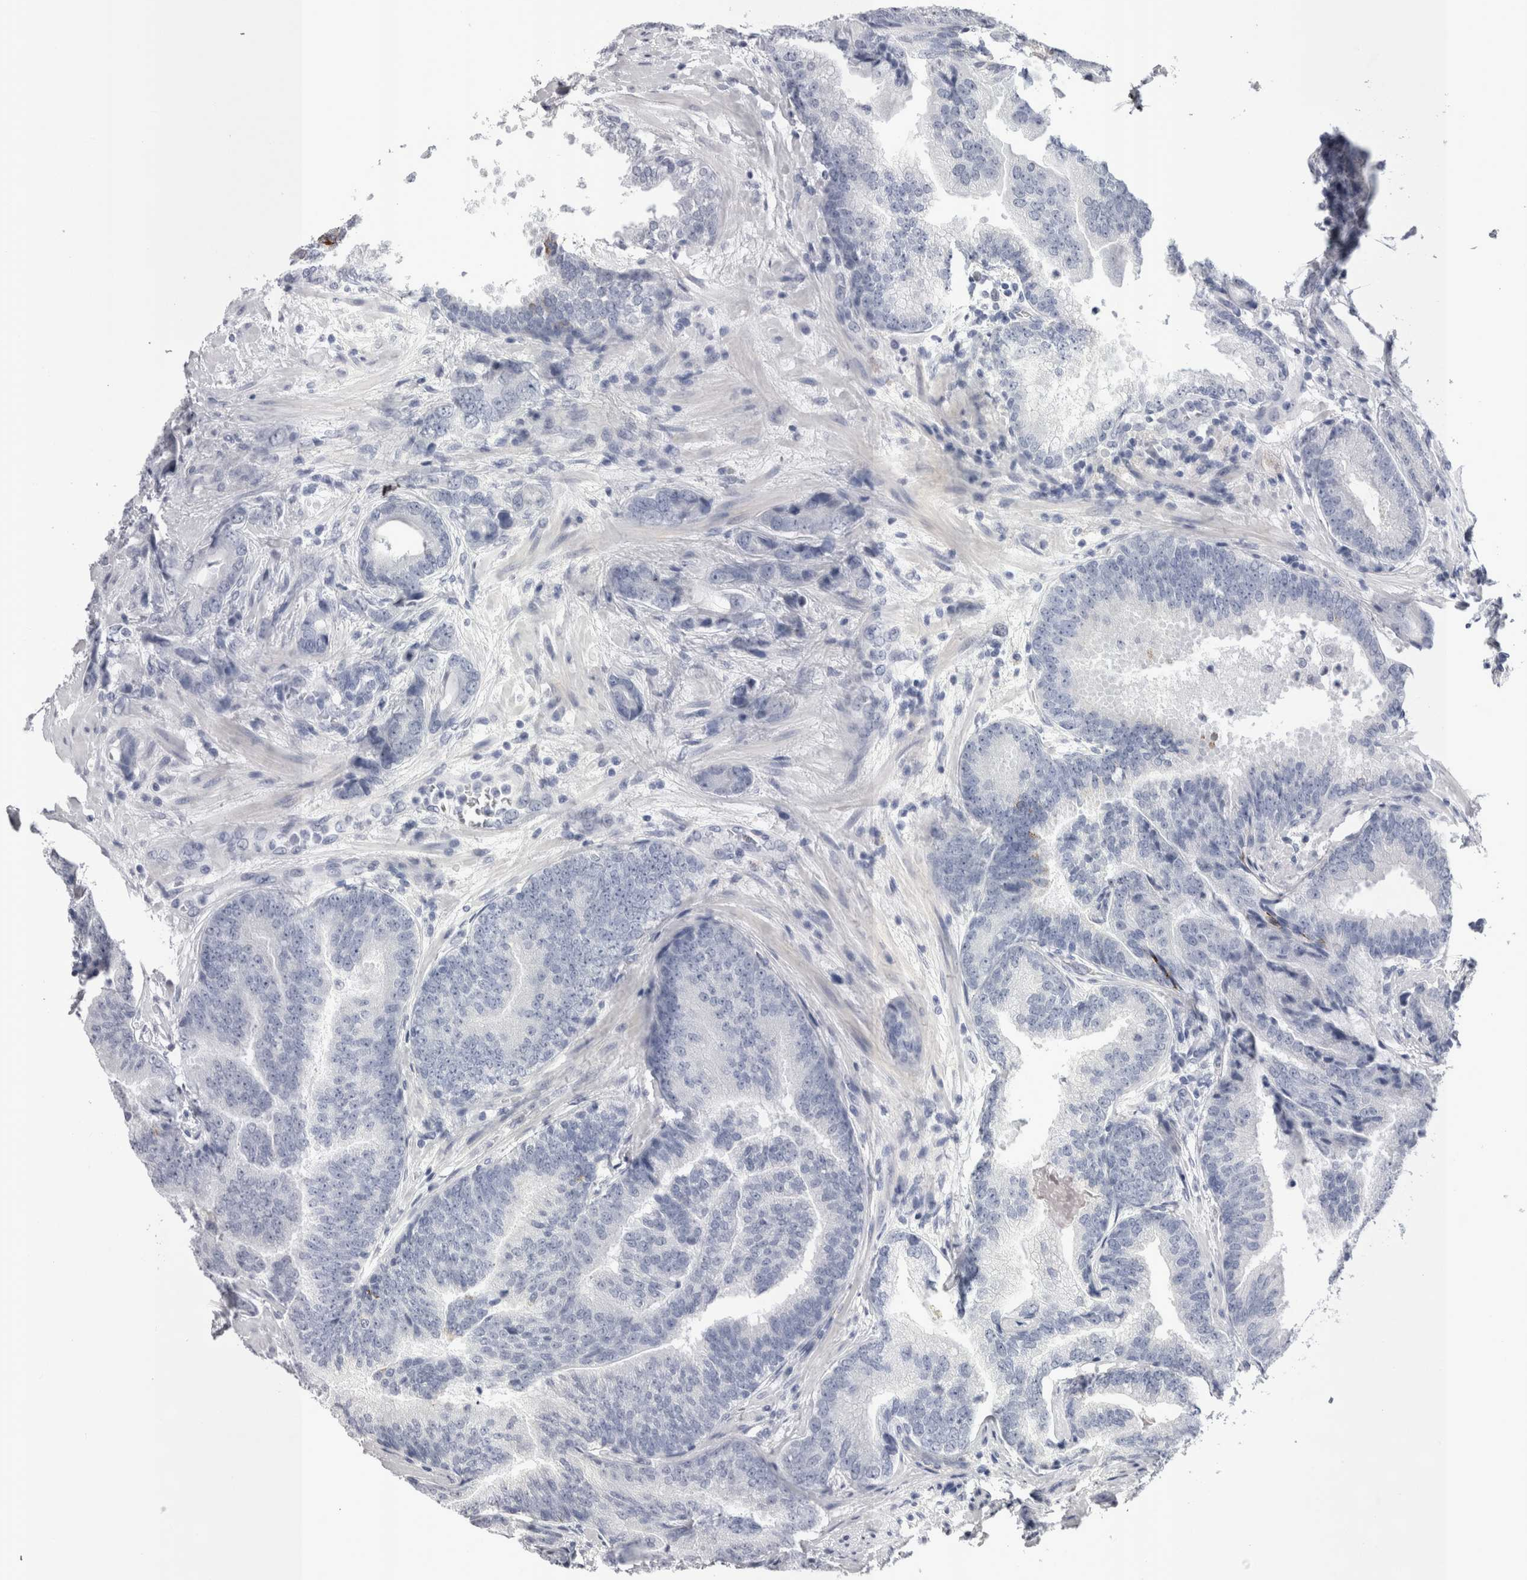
{"staining": {"intensity": "negative", "quantity": "none", "location": "none"}, "tissue": "prostate cancer", "cell_type": "Tumor cells", "image_type": "cancer", "snomed": [{"axis": "morphology", "description": "Adenocarcinoma, High grade"}, {"axis": "topography", "description": "Prostate"}], "caption": "Immunohistochemistry histopathology image of adenocarcinoma (high-grade) (prostate) stained for a protein (brown), which displays no expression in tumor cells.", "gene": "PWP2", "patient": {"sex": "male", "age": 55}}